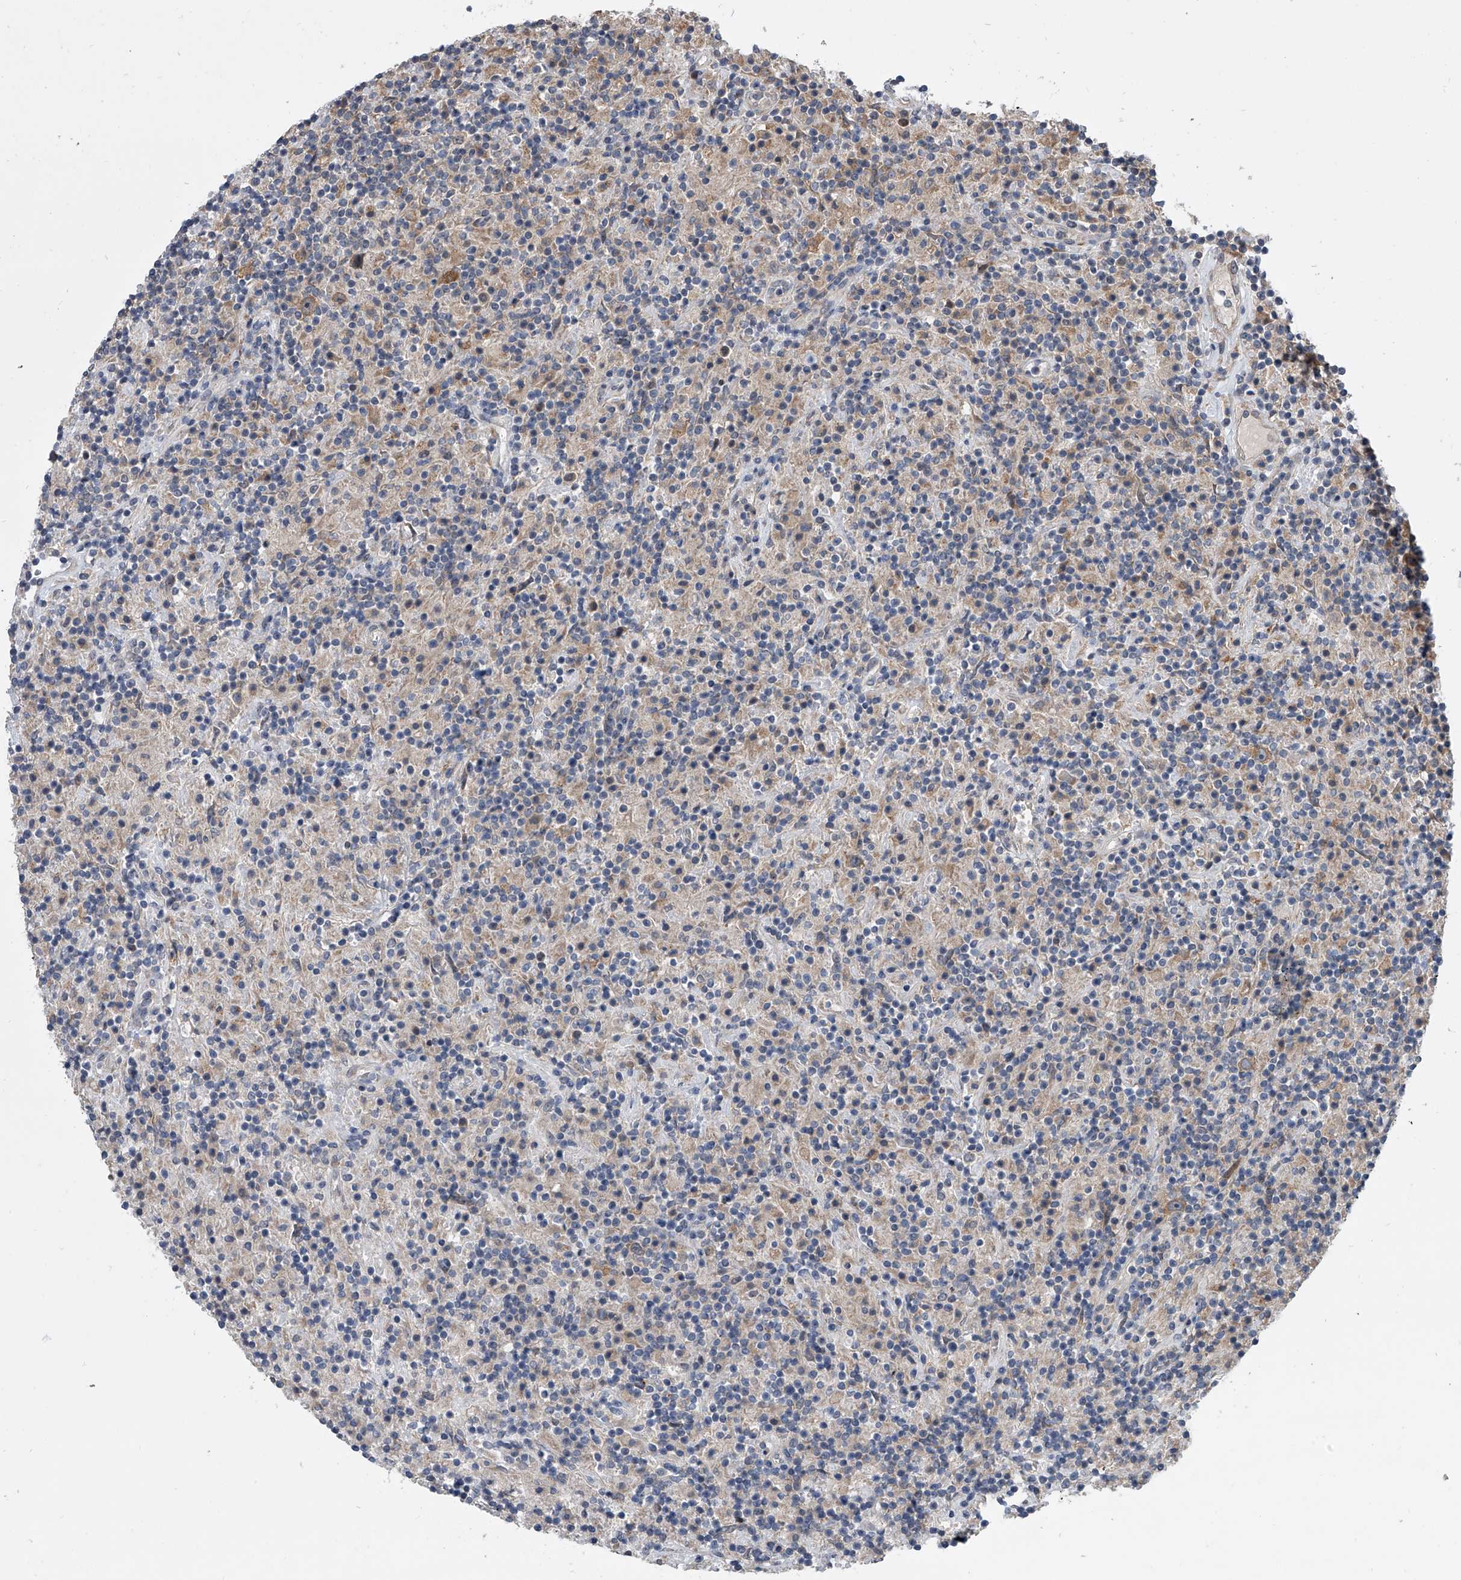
{"staining": {"intensity": "moderate", "quantity": "25%-75%", "location": "cytoplasmic/membranous"}, "tissue": "lymphoma", "cell_type": "Tumor cells", "image_type": "cancer", "snomed": [{"axis": "morphology", "description": "Hodgkin's disease, NOS"}, {"axis": "topography", "description": "Lymph node"}], "caption": "Immunohistochemical staining of human Hodgkin's disease reveals medium levels of moderate cytoplasmic/membranous protein expression in approximately 25%-75% of tumor cells.", "gene": "GEMIN8", "patient": {"sex": "male", "age": 70}}